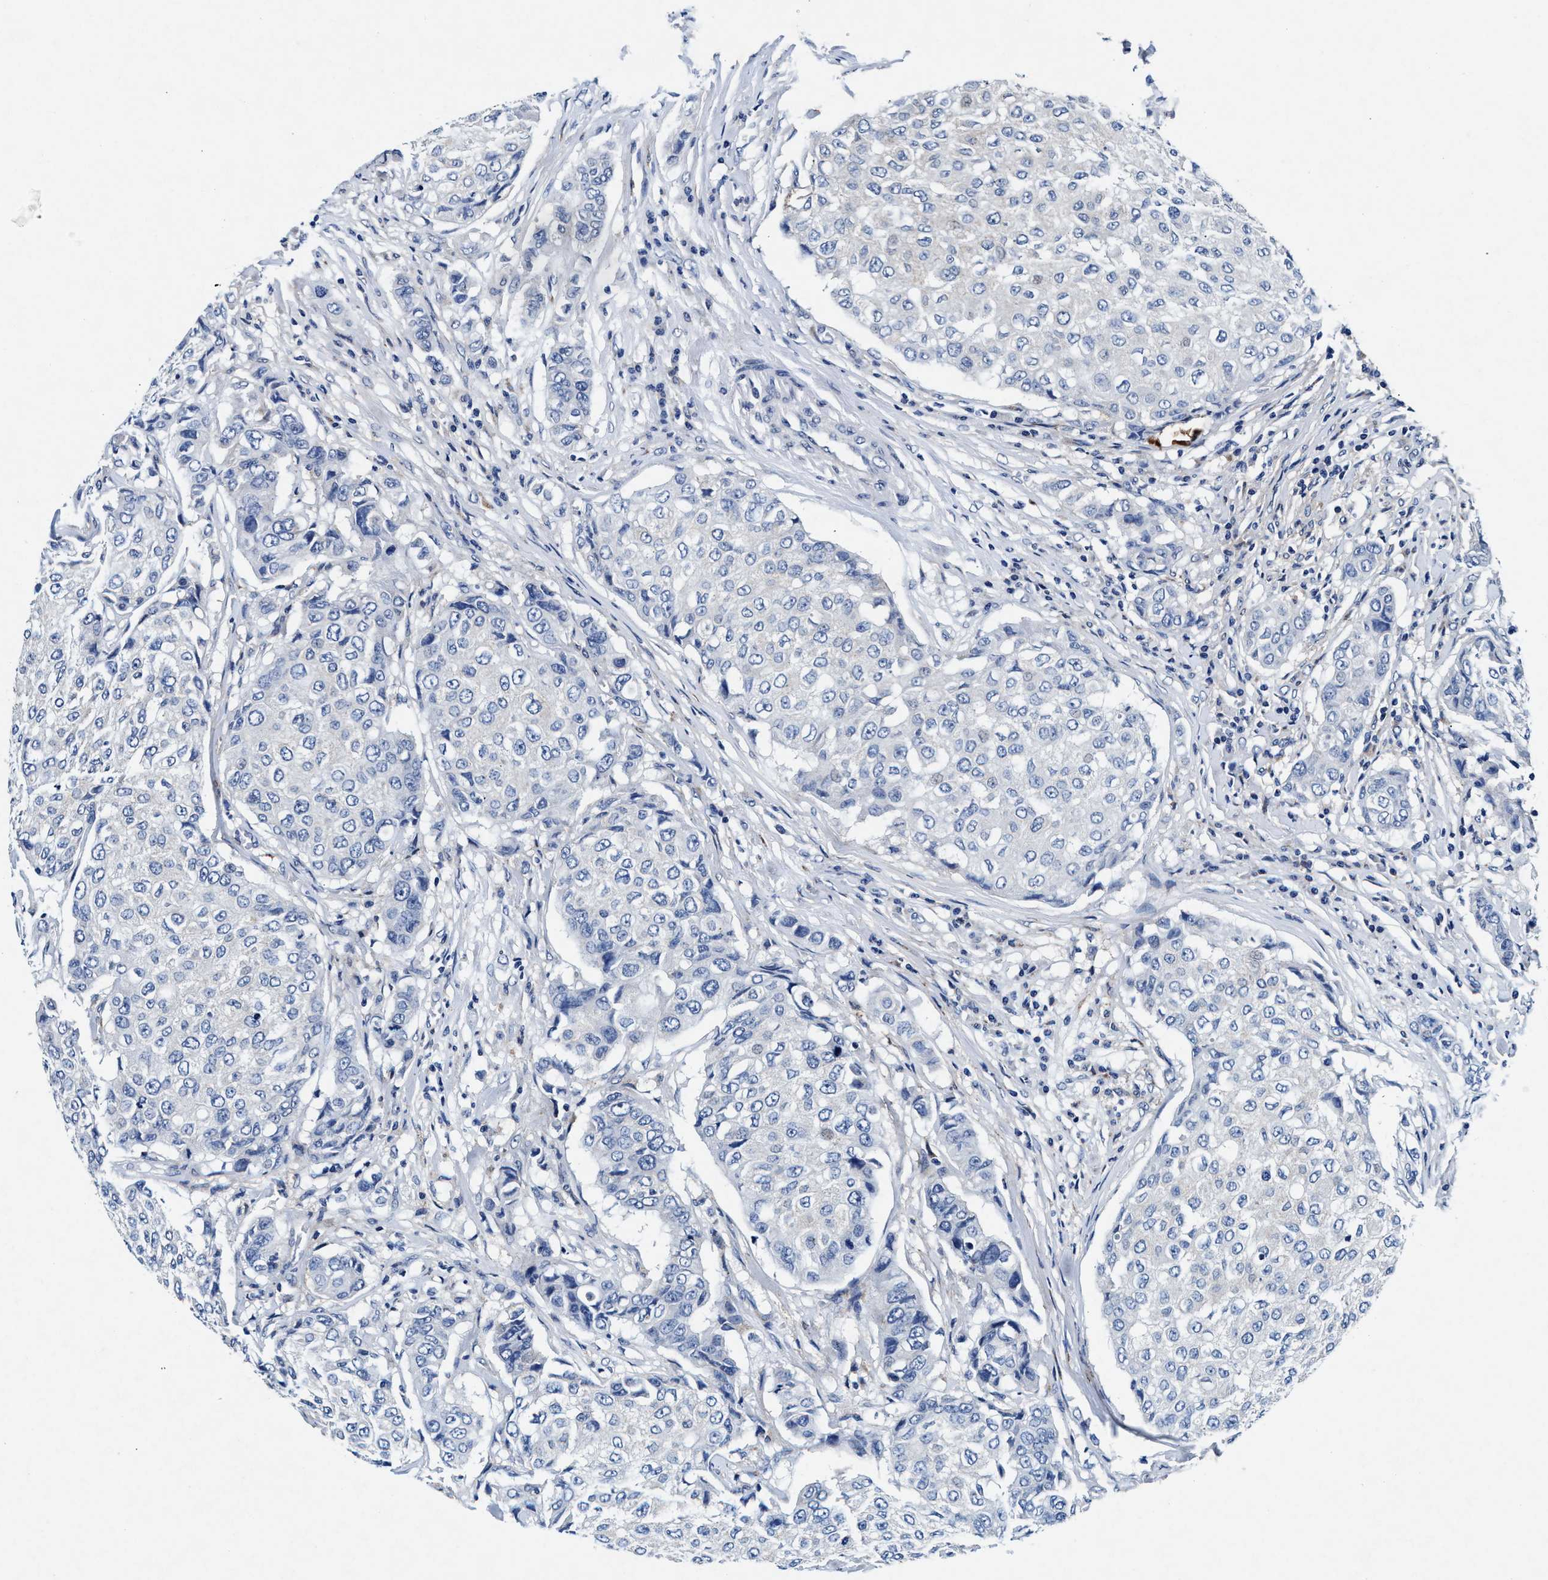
{"staining": {"intensity": "negative", "quantity": "none", "location": "none"}, "tissue": "breast cancer", "cell_type": "Tumor cells", "image_type": "cancer", "snomed": [{"axis": "morphology", "description": "Duct carcinoma"}, {"axis": "topography", "description": "Breast"}], "caption": "A high-resolution photomicrograph shows immunohistochemistry staining of breast cancer (intraductal carcinoma), which reveals no significant staining in tumor cells.", "gene": "SLC8A1", "patient": {"sex": "female", "age": 27}}